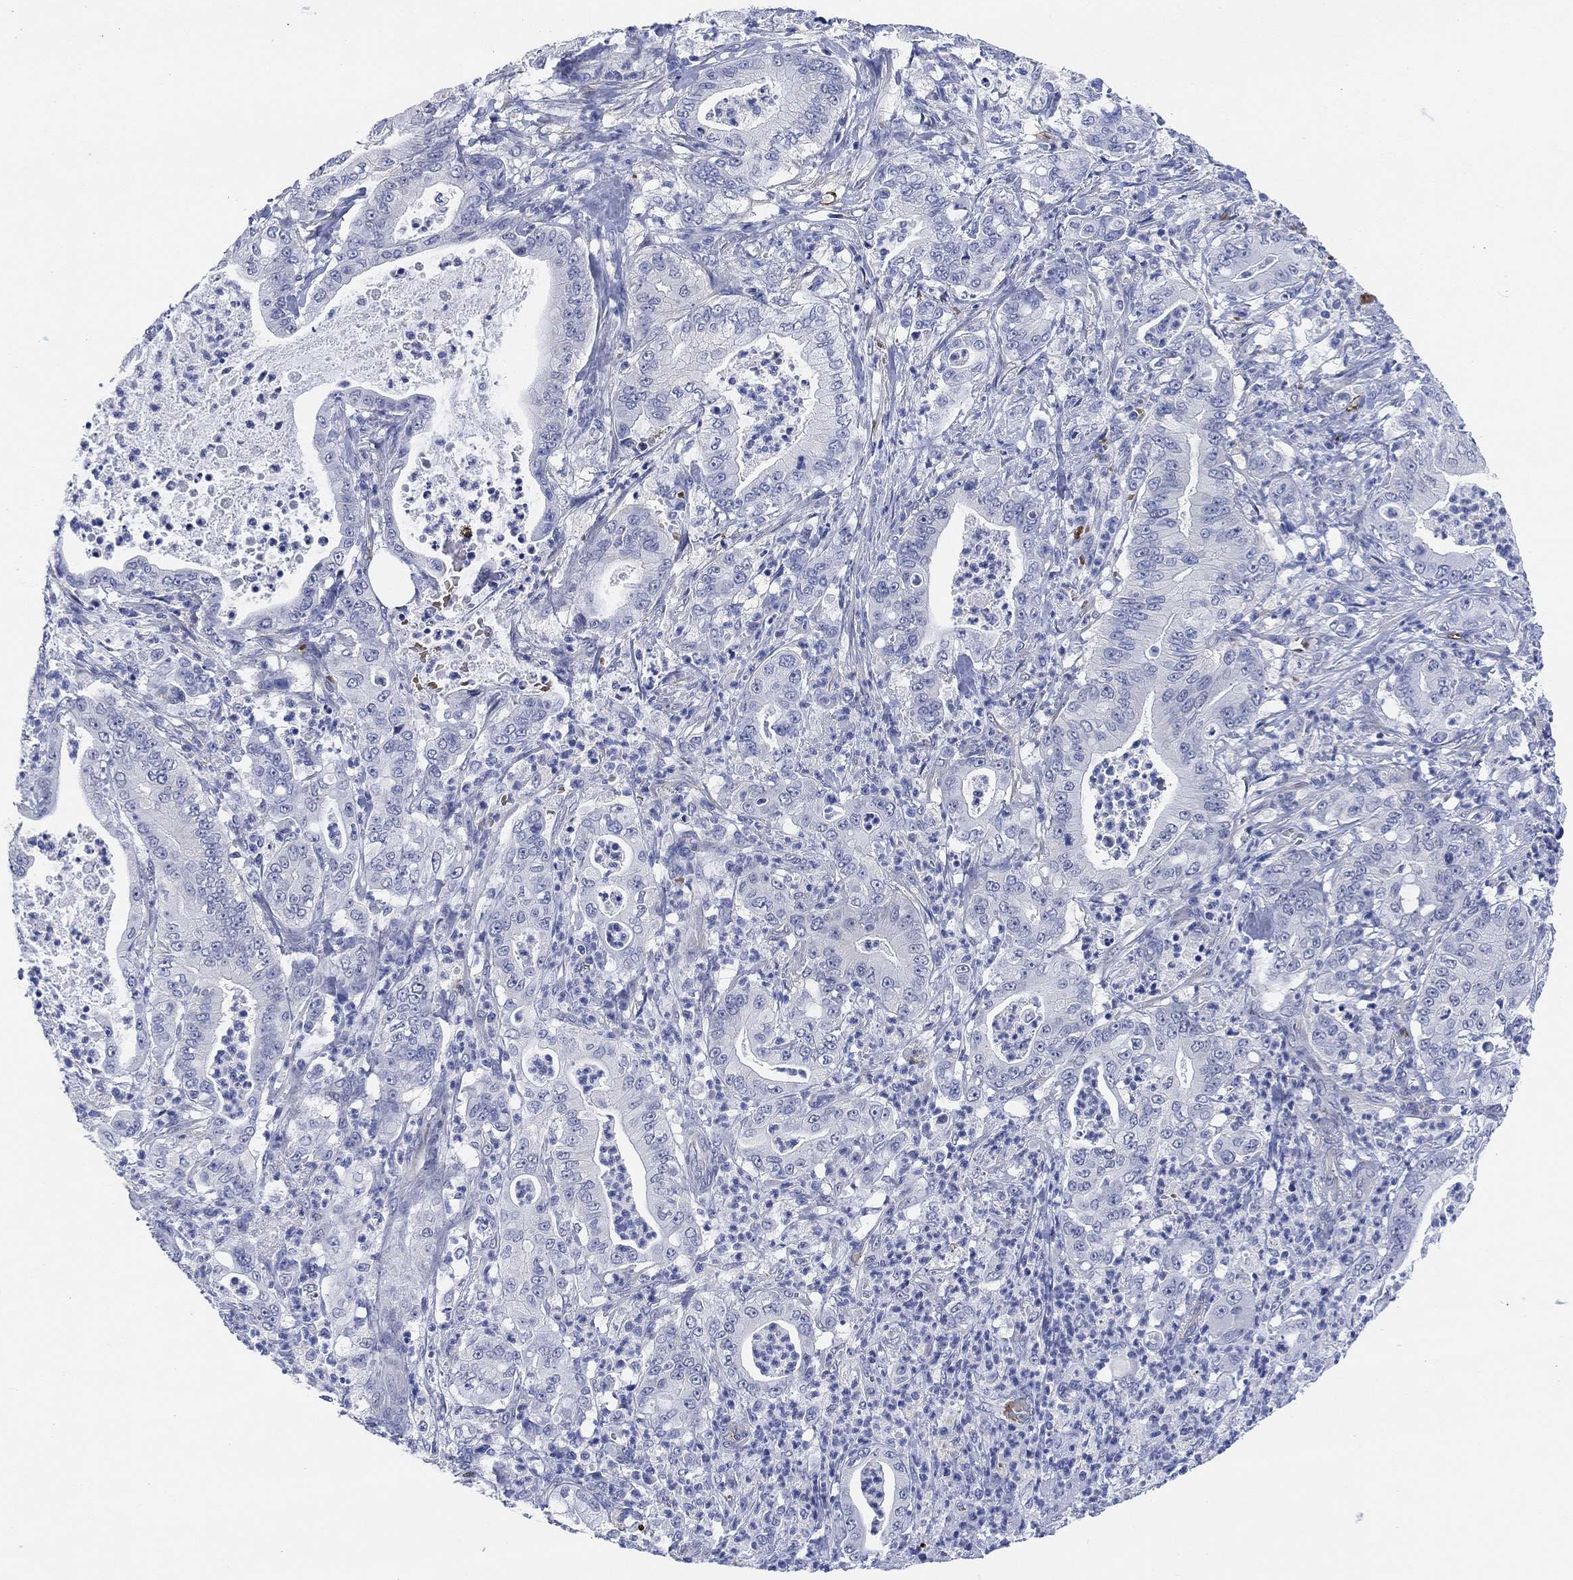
{"staining": {"intensity": "negative", "quantity": "none", "location": "none"}, "tissue": "pancreatic cancer", "cell_type": "Tumor cells", "image_type": "cancer", "snomed": [{"axis": "morphology", "description": "Adenocarcinoma, NOS"}, {"axis": "topography", "description": "Pancreas"}], "caption": "This is an IHC photomicrograph of human adenocarcinoma (pancreatic). There is no positivity in tumor cells.", "gene": "PAX6", "patient": {"sex": "male", "age": 71}}